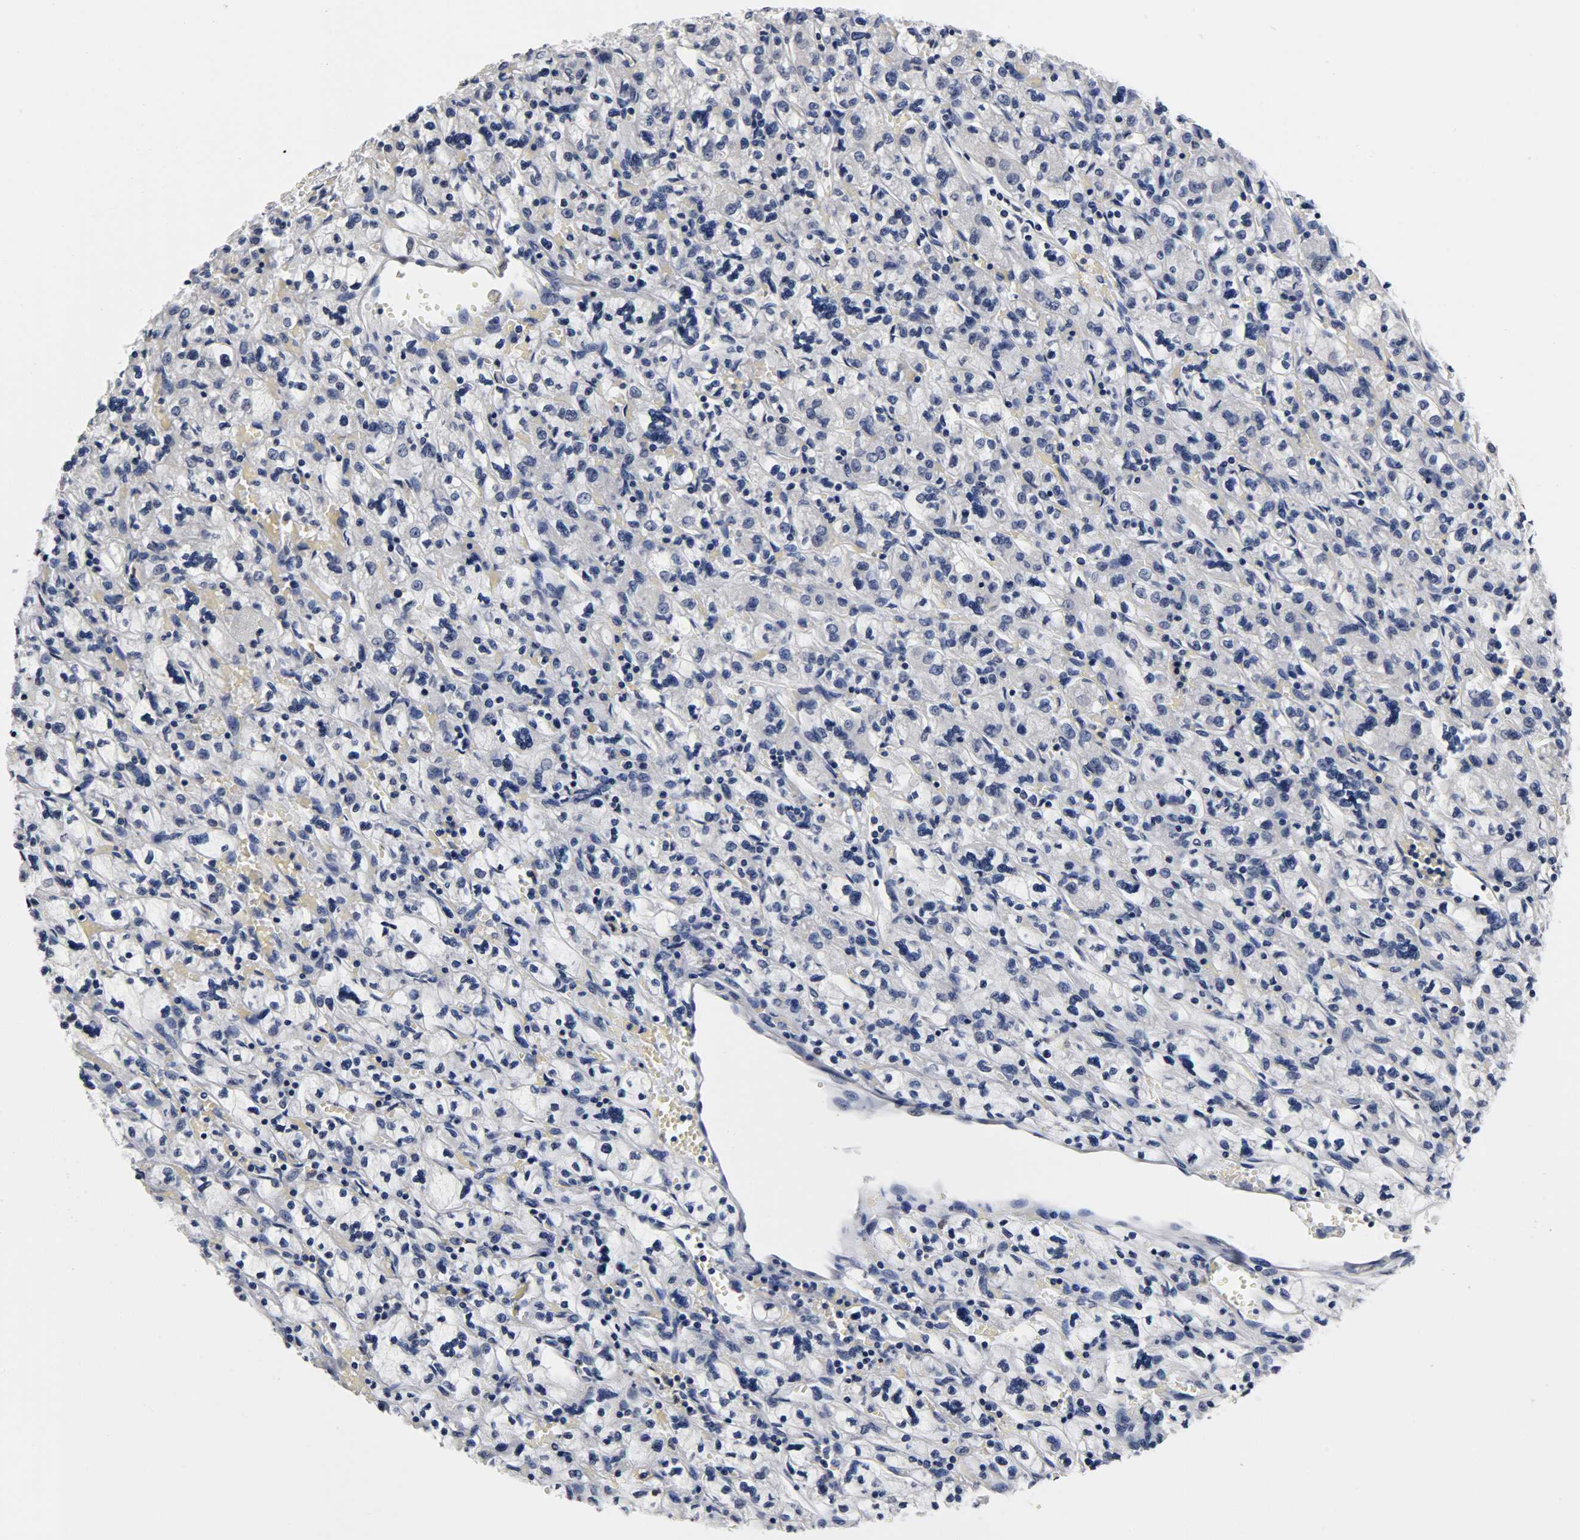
{"staining": {"intensity": "negative", "quantity": "none", "location": "none"}, "tissue": "renal cancer", "cell_type": "Tumor cells", "image_type": "cancer", "snomed": [{"axis": "morphology", "description": "Adenocarcinoma, NOS"}, {"axis": "topography", "description": "Kidney"}], "caption": "Protein analysis of adenocarcinoma (renal) demonstrates no significant positivity in tumor cells.", "gene": "ERCC2", "patient": {"sex": "female", "age": 83}}